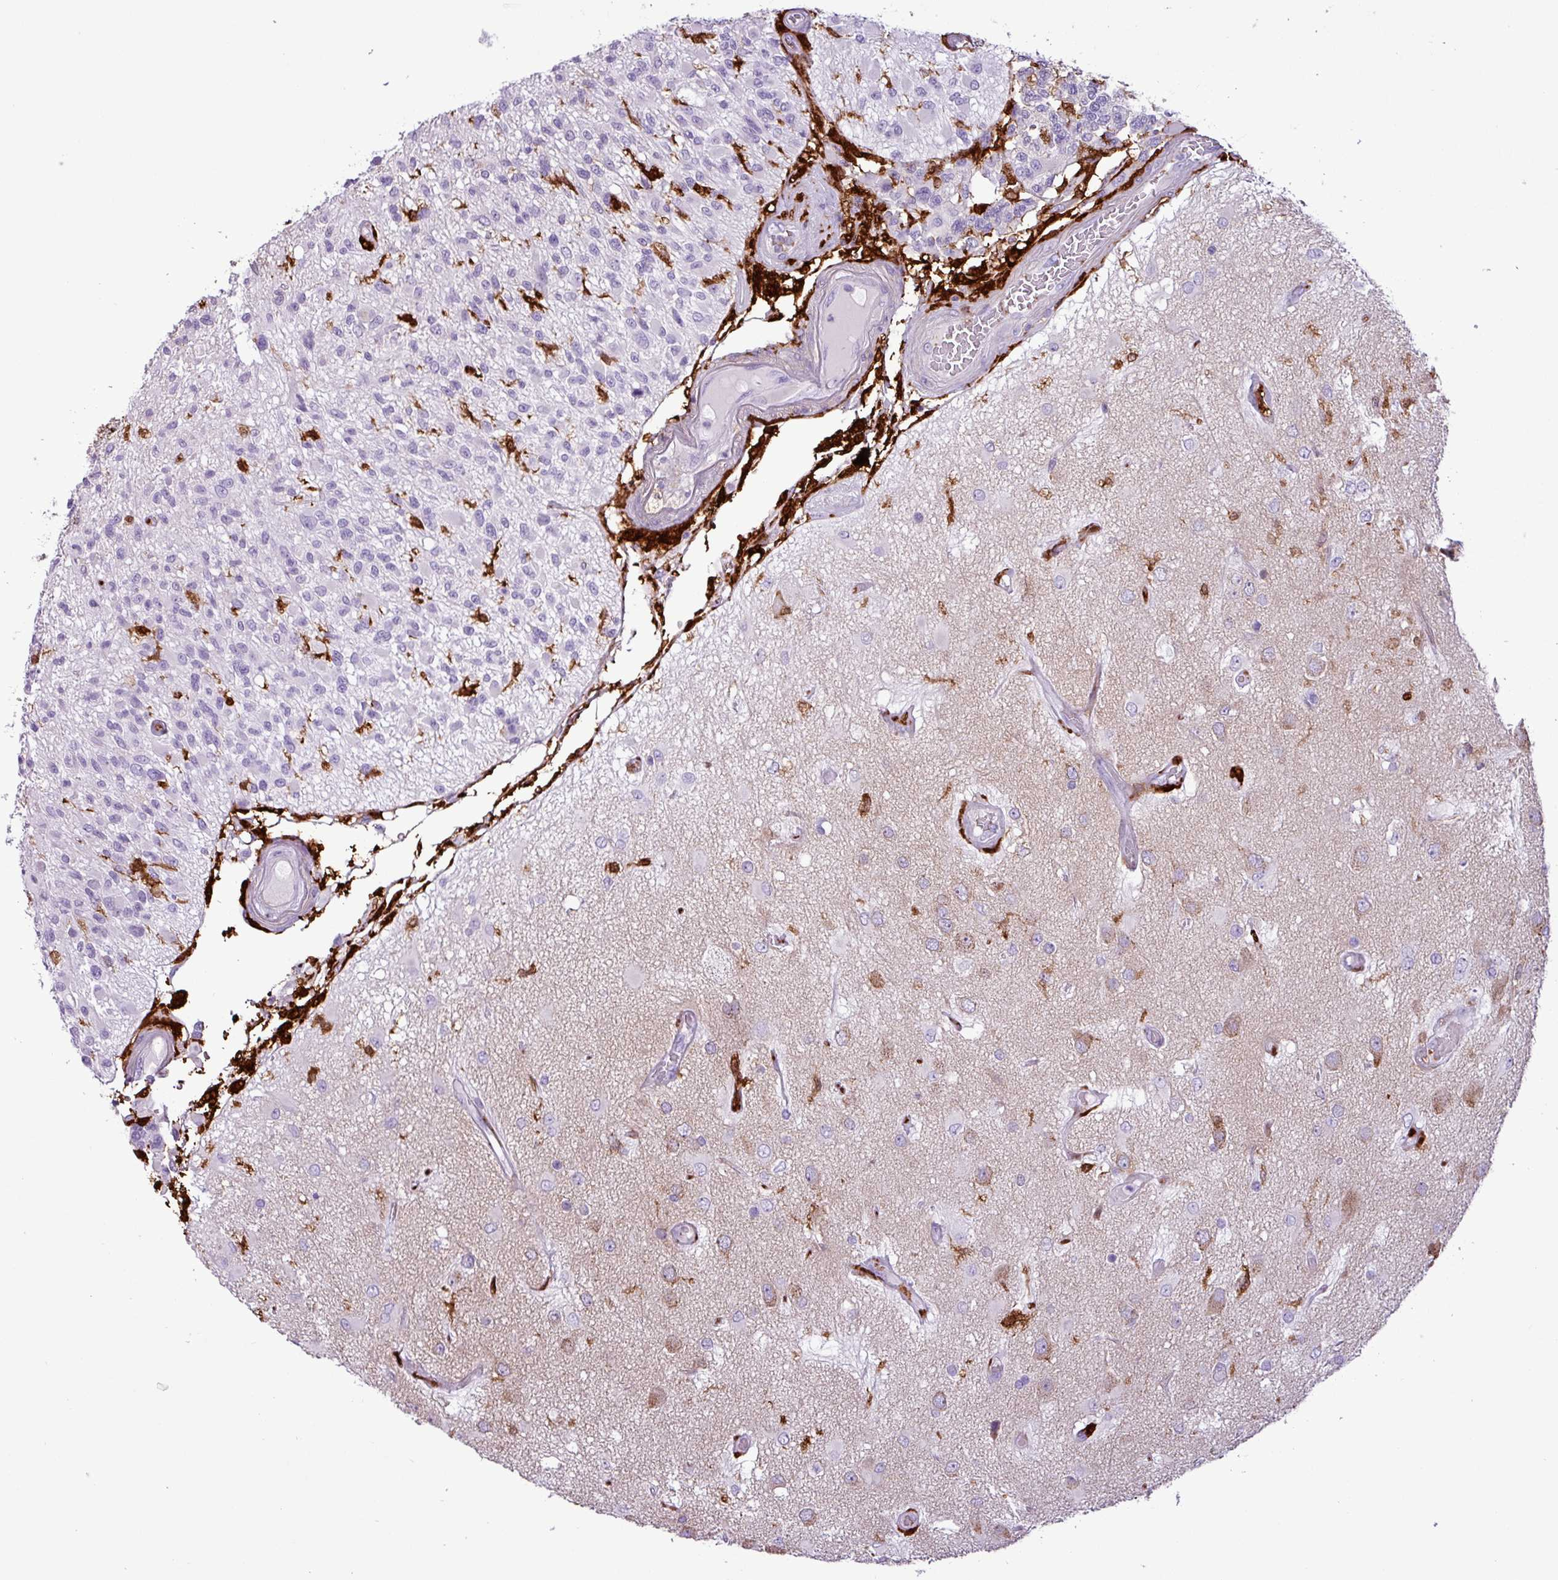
{"staining": {"intensity": "negative", "quantity": "none", "location": "none"}, "tissue": "glioma", "cell_type": "Tumor cells", "image_type": "cancer", "snomed": [{"axis": "morphology", "description": "Glioma, malignant, High grade"}, {"axis": "morphology", "description": "Glioblastoma, NOS"}, {"axis": "topography", "description": "Brain"}], "caption": "Protein analysis of glioblastoma displays no significant positivity in tumor cells.", "gene": "TMEM200C", "patient": {"sex": "male", "age": 60}}